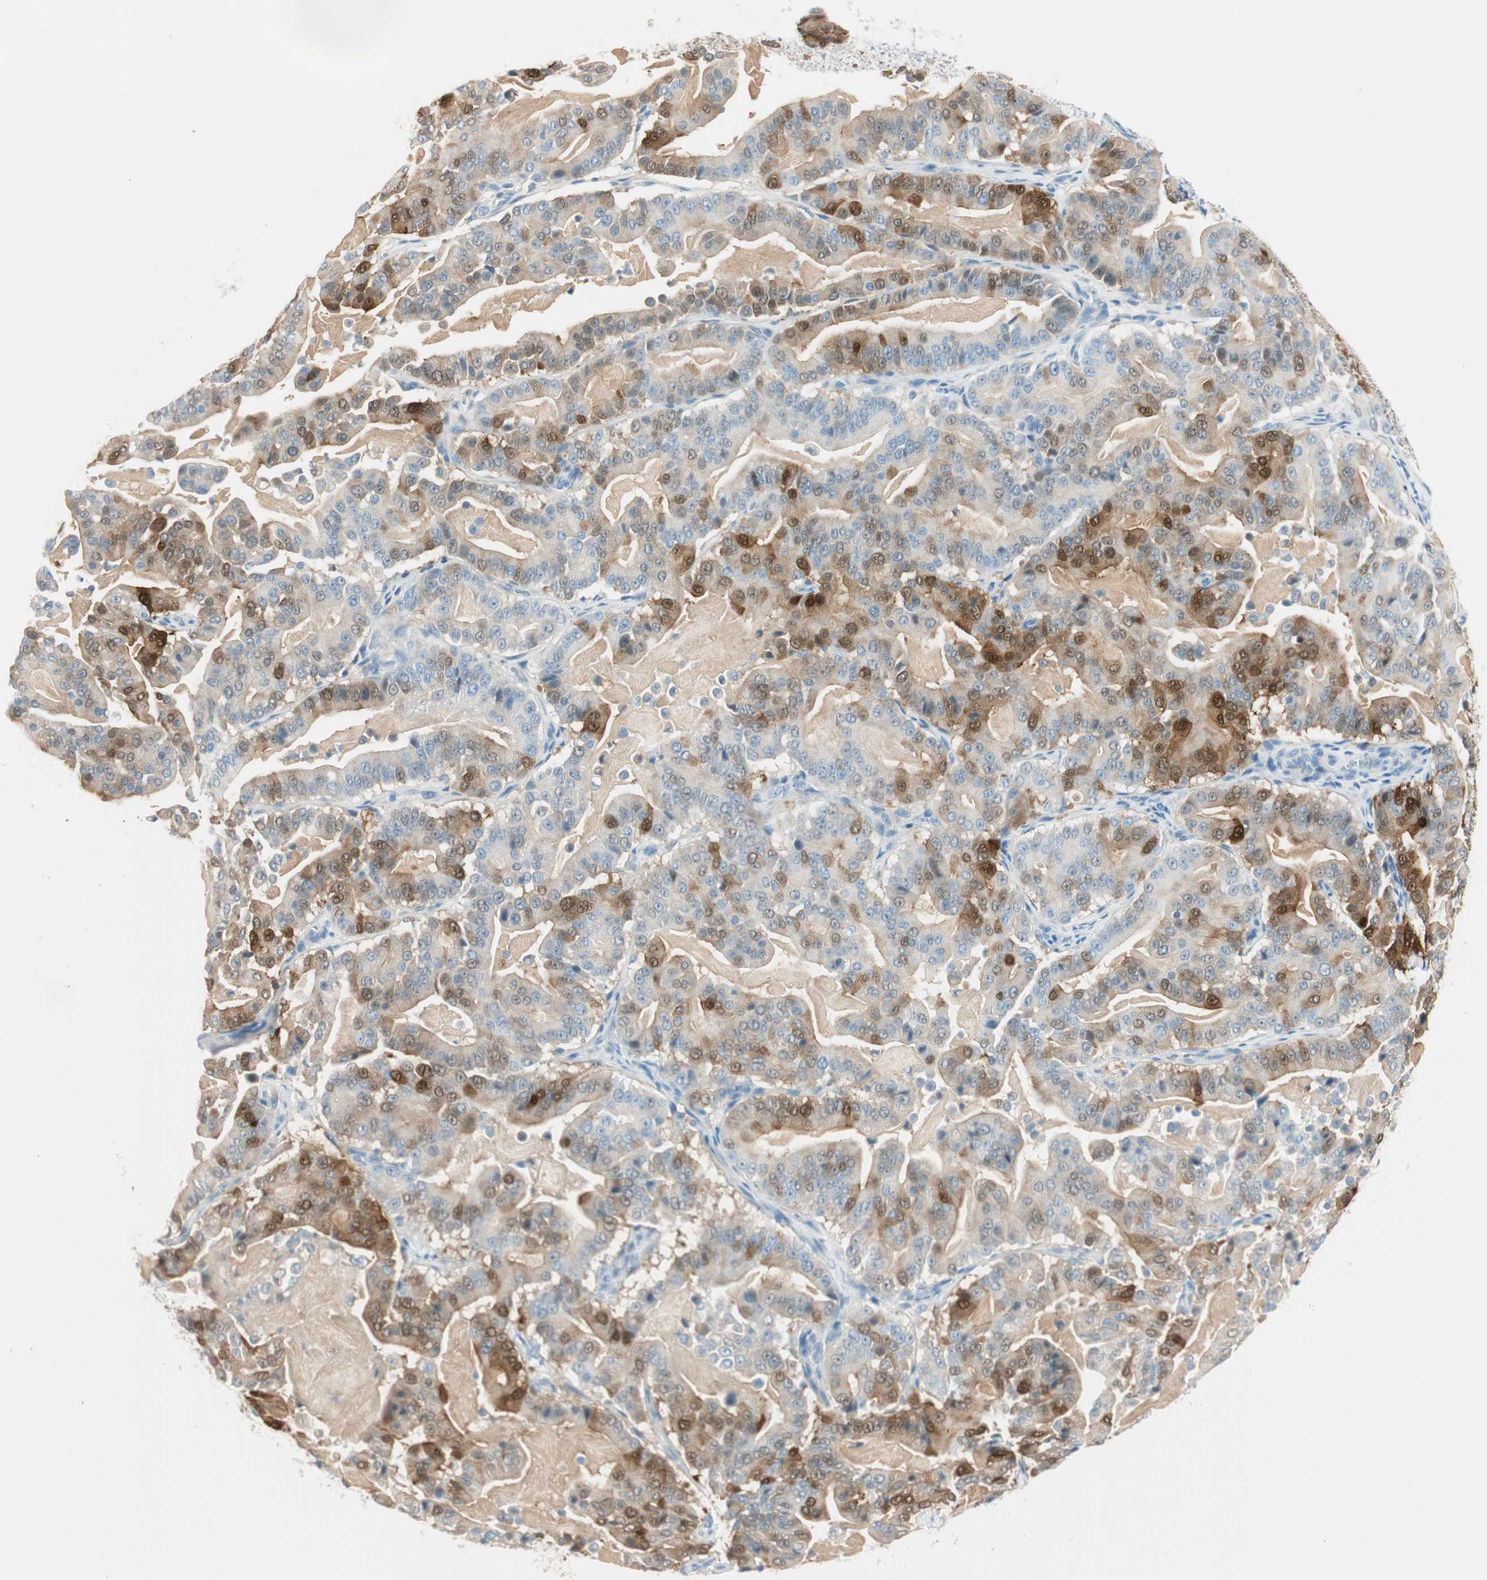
{"staining": {"intensity": "strong", "quantity": "25%-75%", "location": "cytoplasmic/membranous,nuclear"}, "tissue": "pancreatic cancer", "cell_type": "Tumor cells", "image_type": "cancer", "snomed": [{"axis": "morphology", "description": "Adenocarcinoma, NOS"}, {"axis": "topography", "description": "Pancreas"}], "caption": "IHC staining of pancreatic cancer (adenocarcinoma), which reveals high levels of strong cytoplasmic/membranous and nuclear staining in about 25%-75% of tumor cells indicating strong cytoplasmic/membranous and nuclear protein staining. The staining was performed using DAB (brown) for protein detection and nuclei were counterstained in hematoxylin (blue).", "gene": "HPGD", "patient": {"sex": "male", "age": 63}}